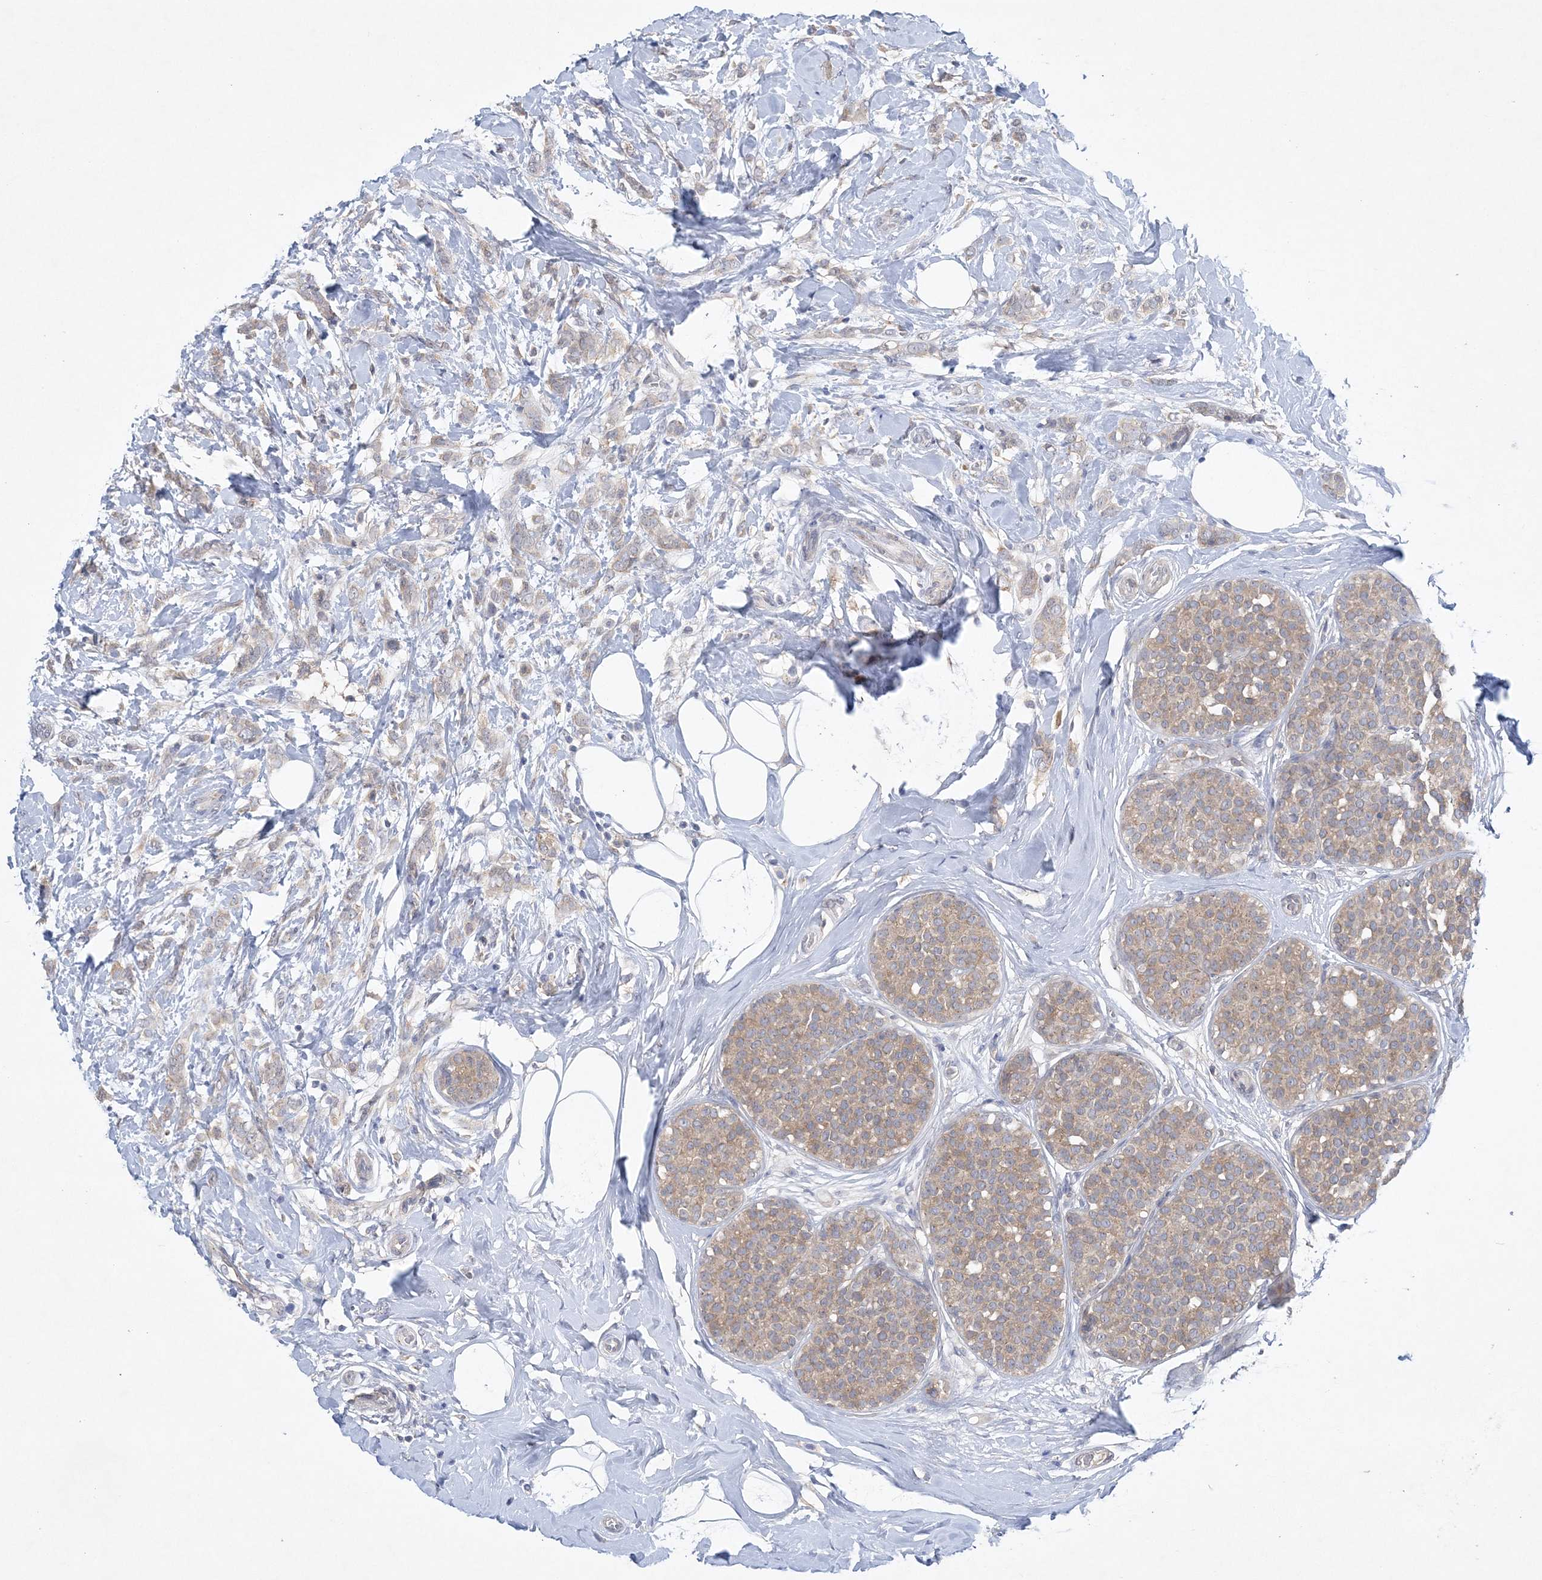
{"staining": {"intensity": "weak", "quantity": ">75%", "location": "cytoplasmic/membranous"}, "tissue": "breast cancer", "cell_type": "Tumor cells", "image_type": "cancer", "snomed": [{"axis": "morphology", "description": "Lobular carcinoma, in situ"}, {"axis": "morphology", "description": "Lobular carcinoma"}, {"axis": "topography", "description": "Breast"}], "caption": "High-magnification brightfield microscopy of lobular carcinoma (breast) stained with DAB (brown) and counterstained with hematoxylin (blue). tumor cells exhibit weak cytoplasmic/membranous staining is appreciated in approximately>75% of cells.", "gene": "ANKRD35", "patient": {"sex": "female", "age": 41}}